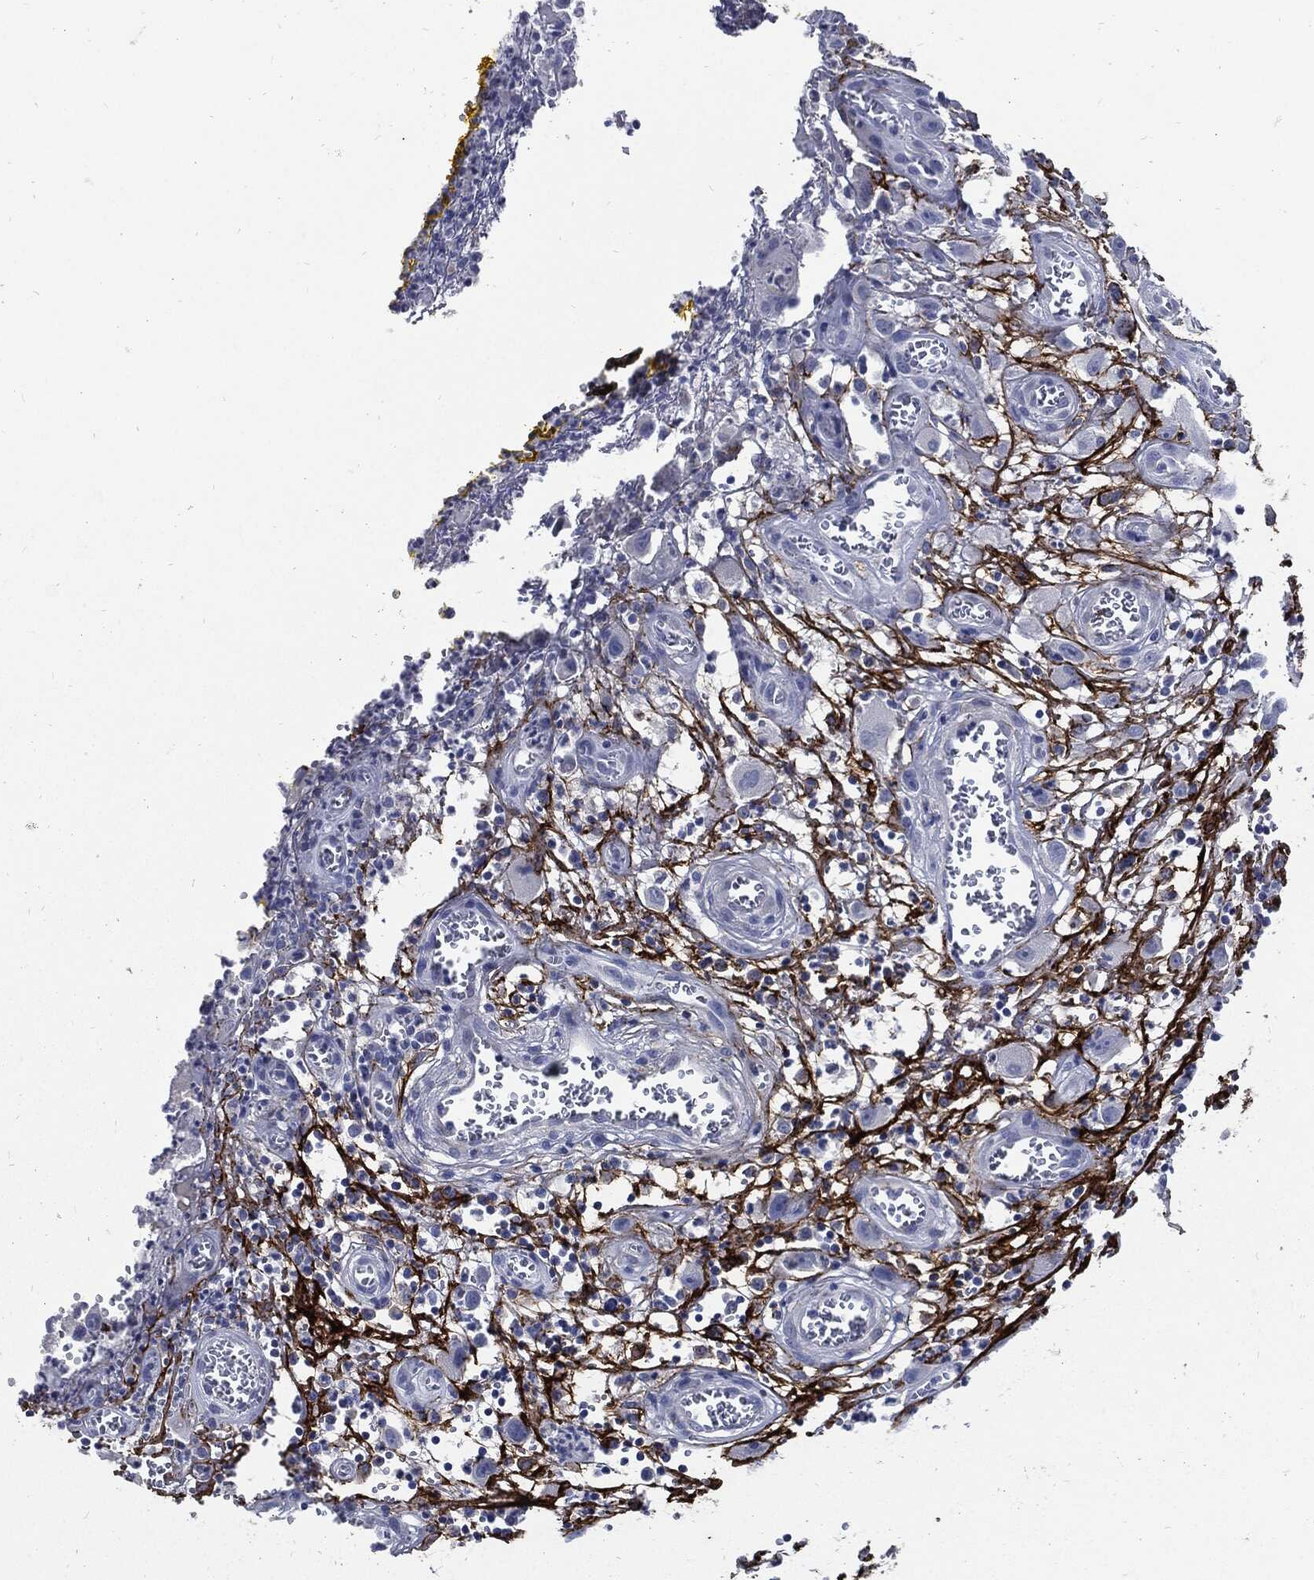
{"staining": {"intensity": "negative", "quantity": "none", "location": "none"}, "tissue": "head and neck cancer", "cell_type": "Tumor cells", "image_type": "cancer", "snomed": [{"axis": "morphology", "description": "Squamous cell carcinoma, NOS"}, {"axis": "morphology", "description": "Squamous cell carcinoma, metastatic, NOS"}, {"axis": "topography", "description": "Oral tissue"}, {"axis": "topography", "description": "Head-Neck"}], "caption": "DAB immunohistochemical staining of human squamous cell carcinoma (head and neck) demonstrates no significant positivity in tumor cells. (Brightfield microscopy of DAB immunohistochemistry at high magnification).", "gene": "FBN1", "patient": {"sex": "female", "age": 85}}